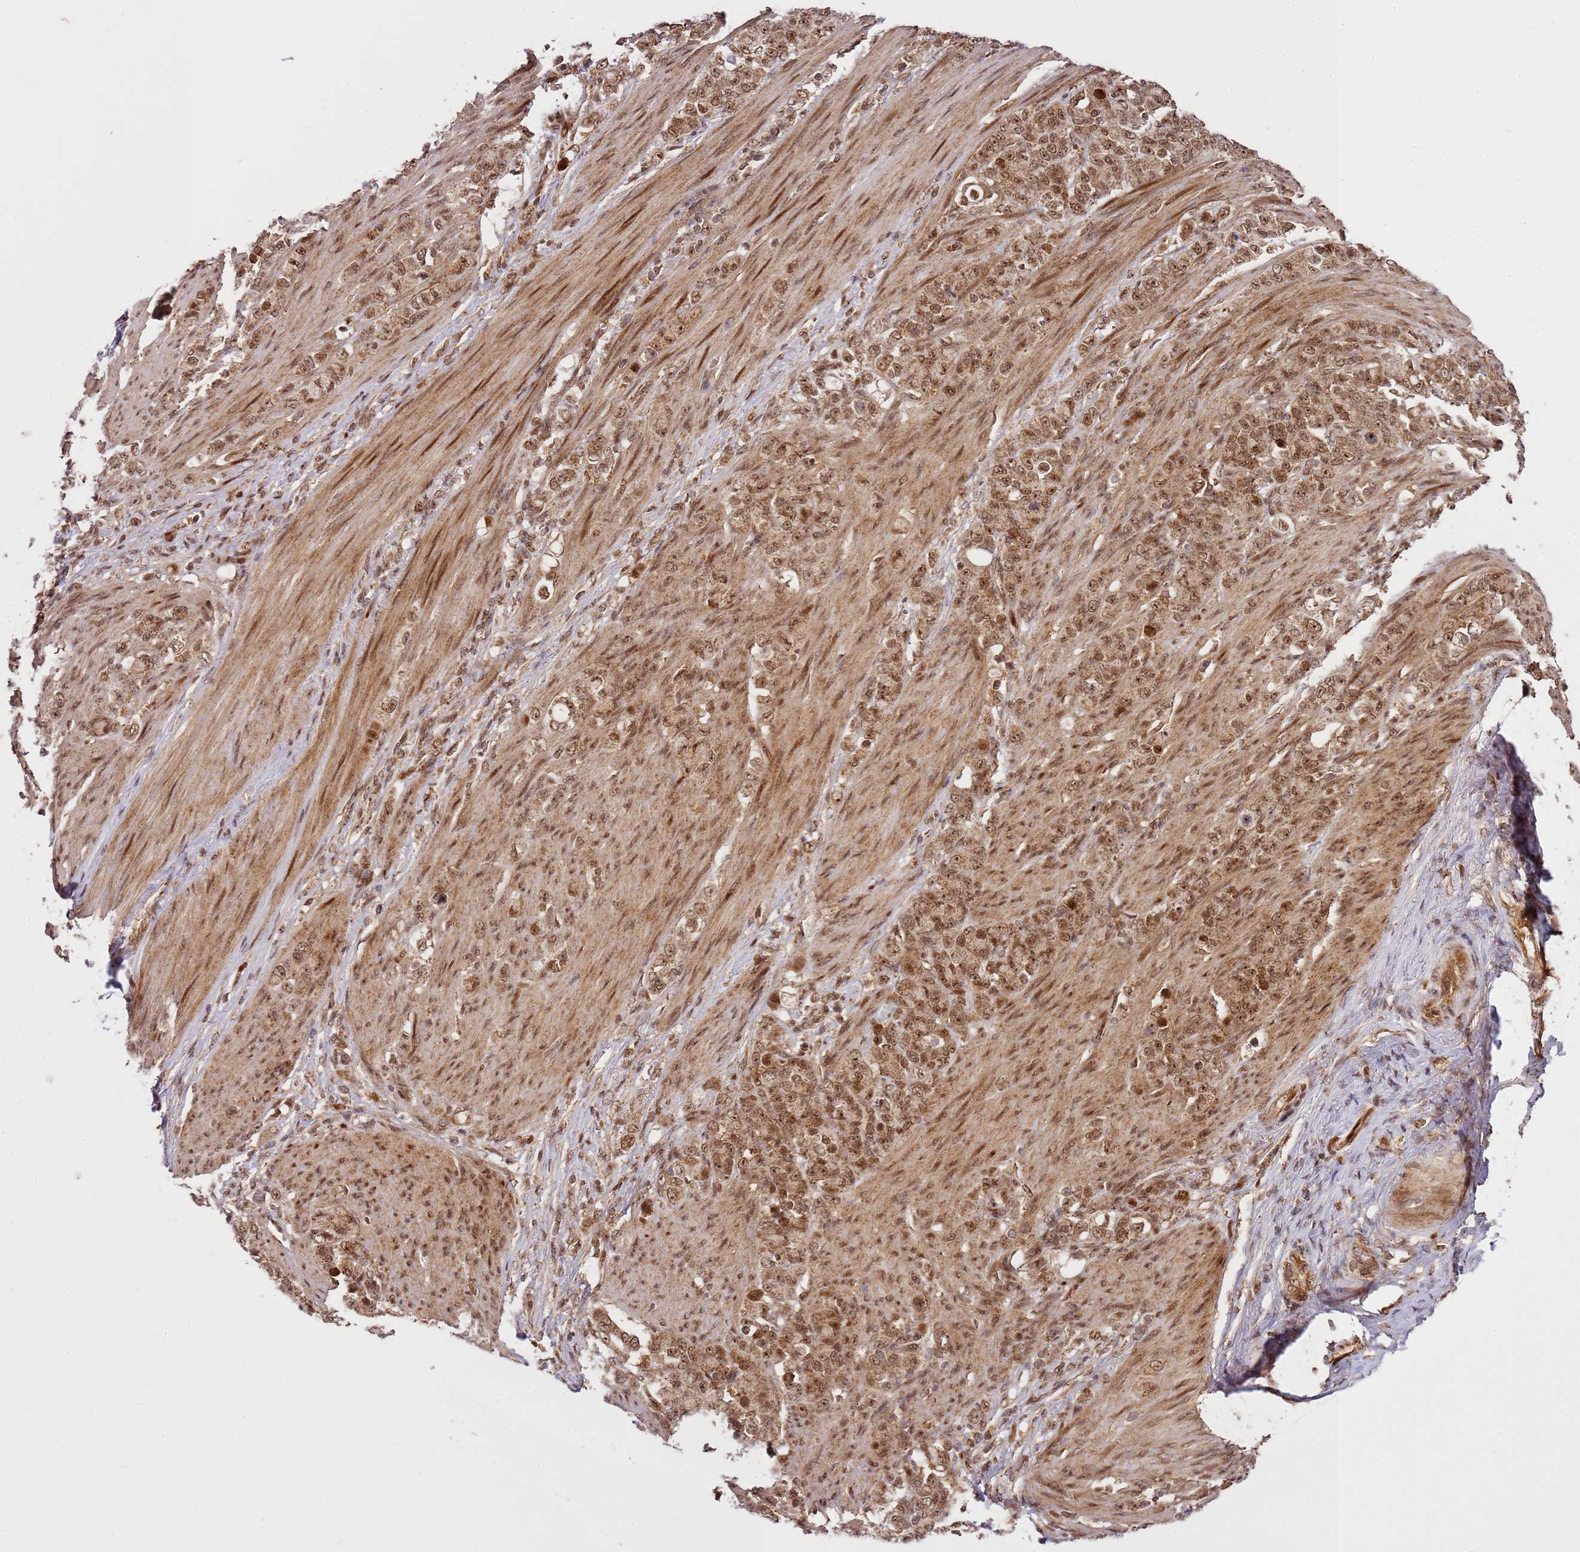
{"staining": {"intensity": "moderate", "quantity": ">75%", "location": "nuclear"}, "tissue": "stomach cancer", "cell_type": "Tumor cells", "image_type": "cancer", "snomed": [{"axis": "morphology", "description": "Adenocarcinoma, NOS"}, {"axis": "topography", "description": "Stomach"}], "caption": "Moderate nuclear expression is identified in approximately >75% of tumor cells in stomach cancer.", "gene": "PEX14", "patient": {"sex": "female", "age": 79}}